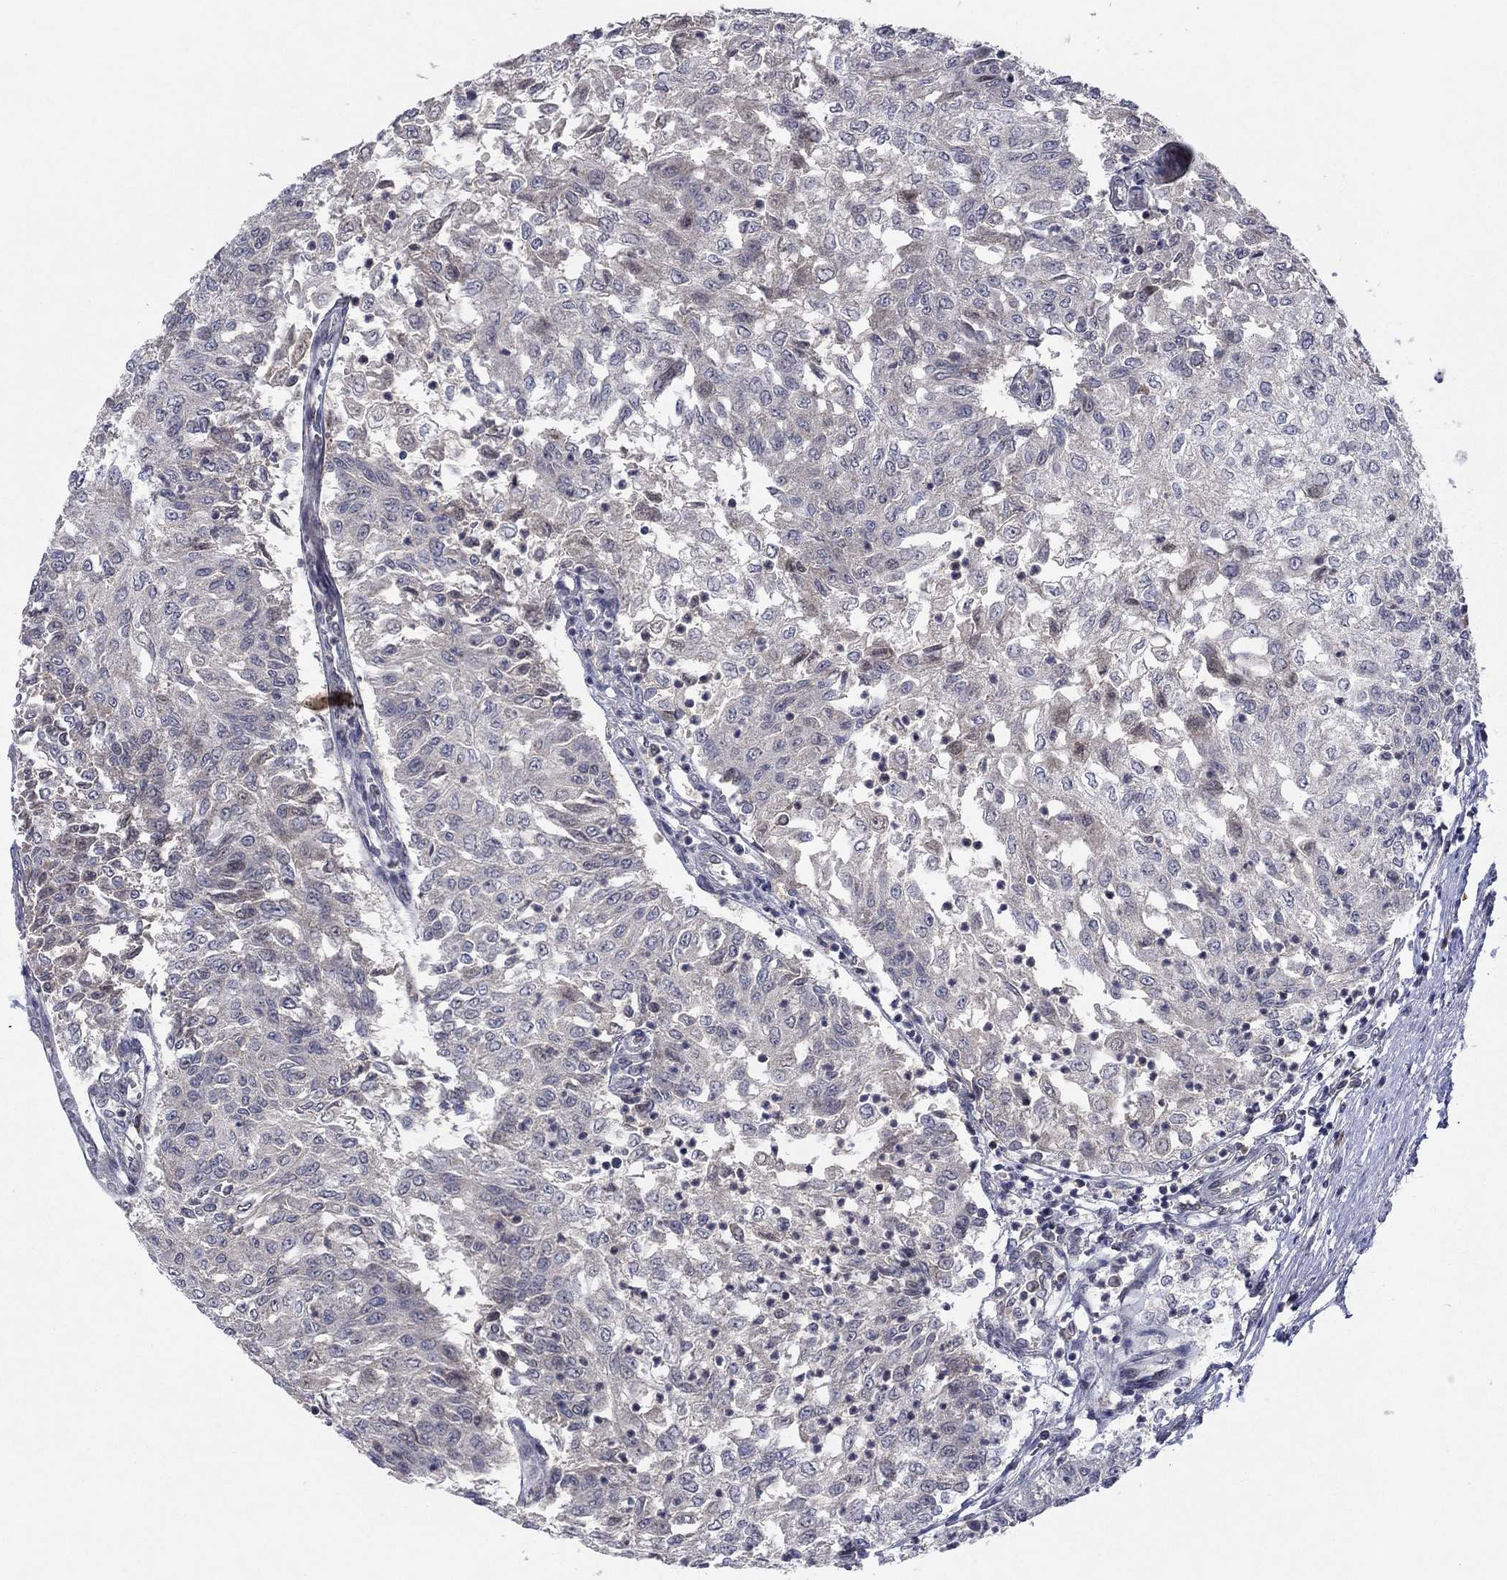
{"staining": {"intensity": "negative", "quantity": "none", "location": "none"}, "tissue": "urothelial cancer", "cell_type": "Tumor cells", "image_type": "cancer", "snomed": [{"axis": "morphology", "description": "Urothelial carcinoma, Low grade"}, {"axis": "topography", "description": "Urinary bladder"}], "caption": "Tumor cells are negative for brown protein staining in low-grade urothelial carcinoma.", "gene": "IL4", "patient": {"sex": "male", "age": 78}}